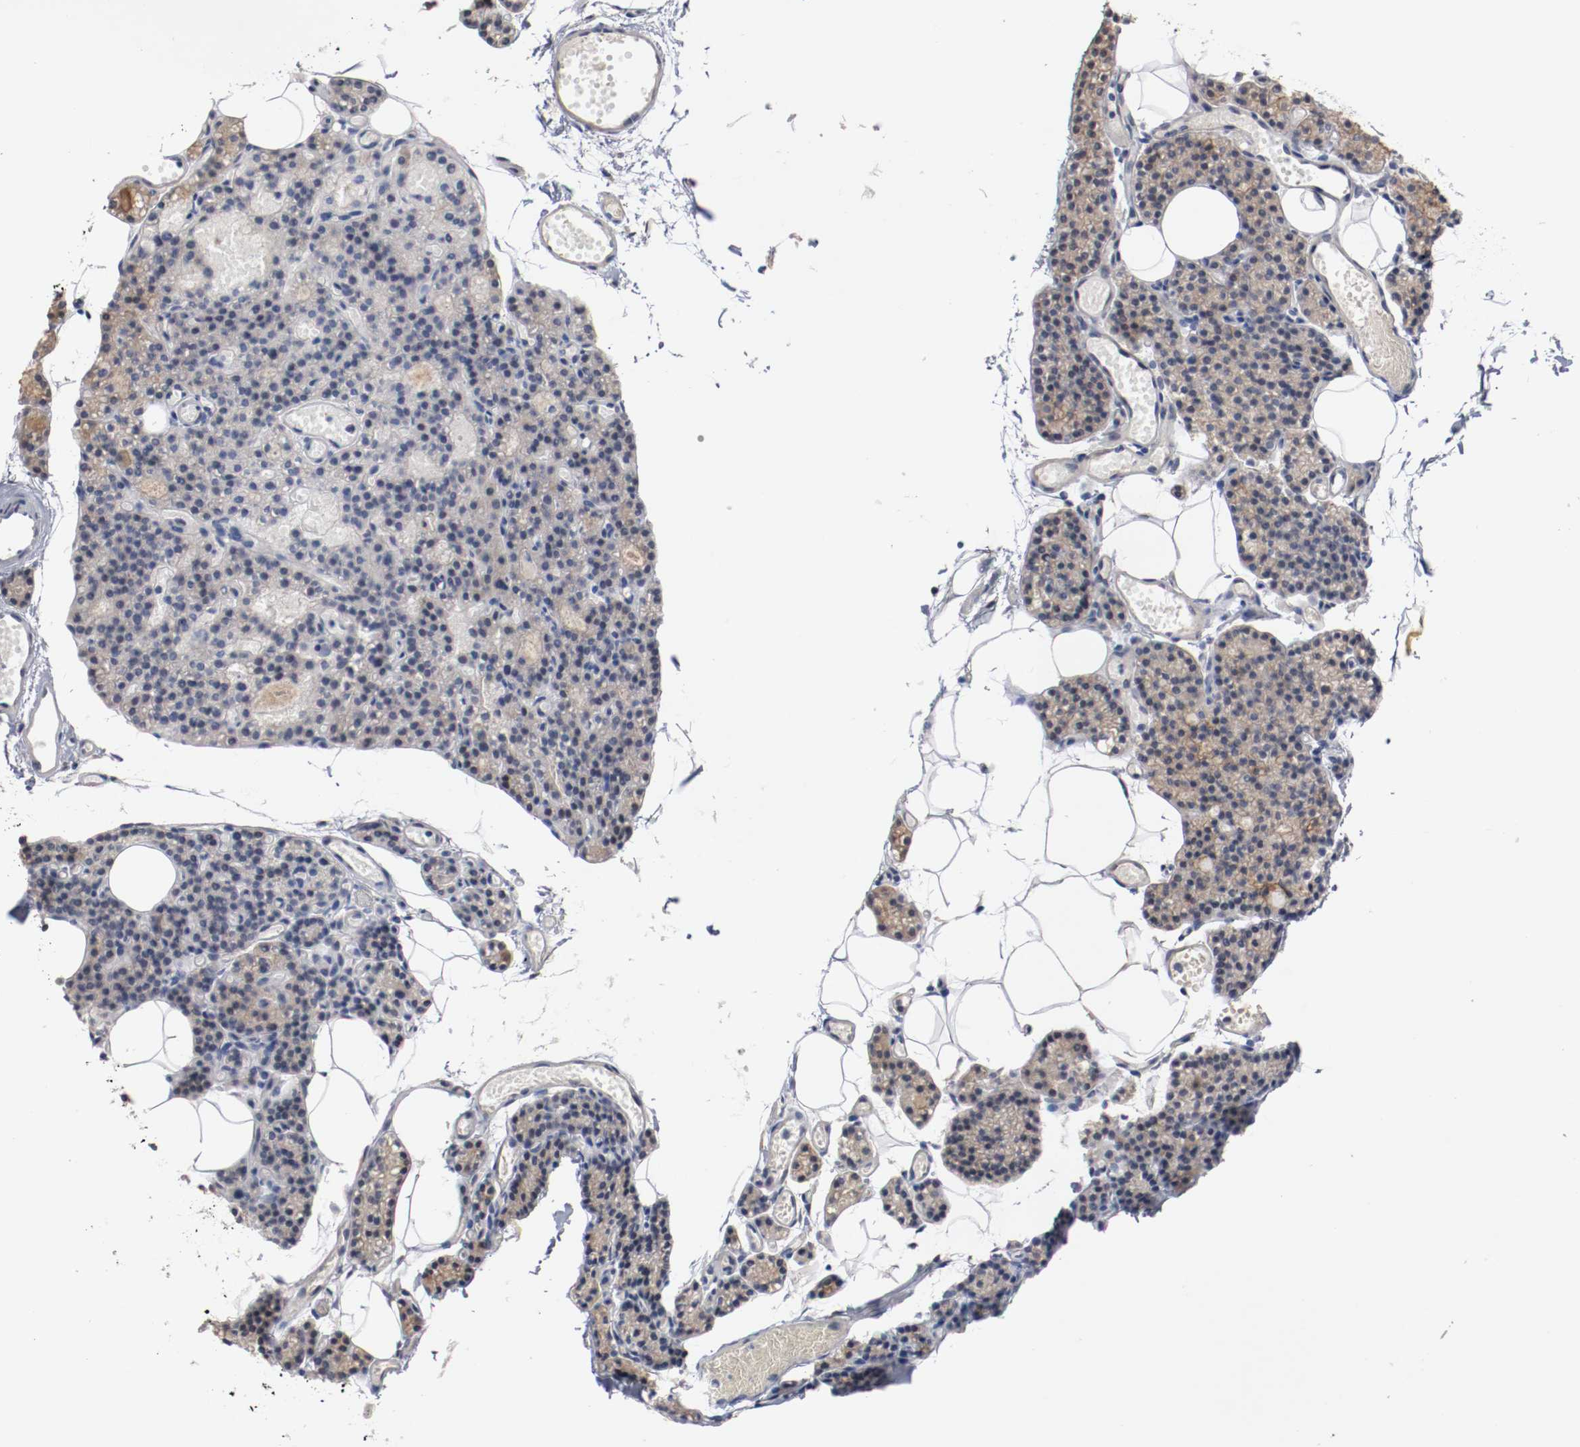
{"staining": {"intensity": "weak", "quantity": "25%-75%", "location": "cytoplasmic/membranous"}, "tissue": "parathyroid gland", "cell_type": "Glandular cells", "image_type": "normal", "snomed": [{"axis": "morphology", "description": "Normal tissue, NOS"}, {"axis": "topography", "description": "Parathyroid gland"}], "caption": "Protein analysis of normal parathyroid gland displays weak cytoplasmic/membranous staining in approximately 25%-75% of glandular cells.", "gene": "TNC", "patient": {"sex": "female", "age": 60}}